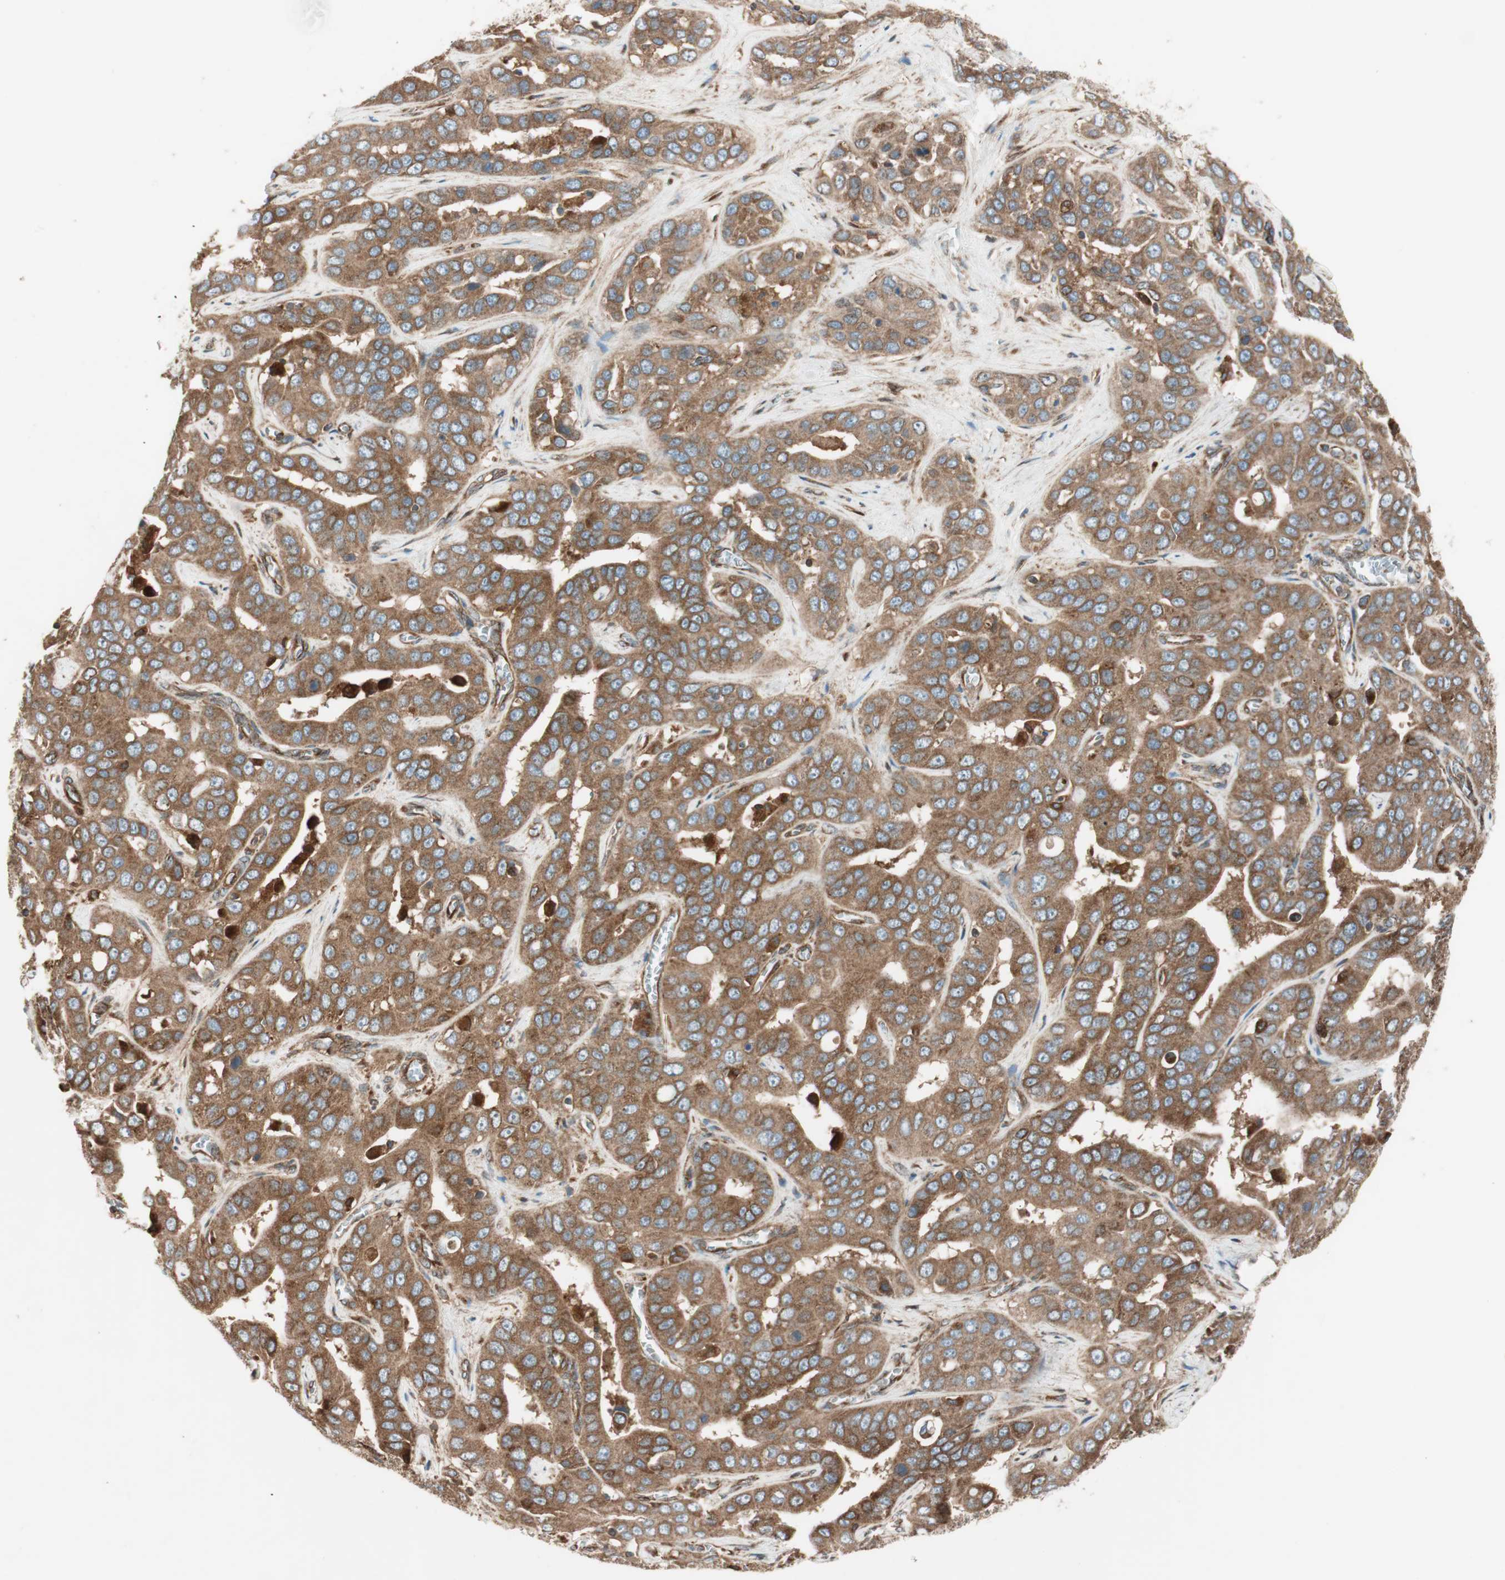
{"staining": {"intensity": "moderate", "quantity": ">75%", "location": "cytoplasmic/membranous"}, "tissue": "liver cancer", "cell_type": "Tumor cells", "image_type": "cancer", "snomed": [{"axis": "morphology", "description": "Cholangiocarcinoma"}, {"axis": "topography", "description": "Liver"}], "caption": "A medium amount of moderate cytoplasmic/membranous positivity is seen in about >75% of tumor cells in liver cancer tissue.", "gene": "RAB5A", "patient": {"sex": "female", "age": 52}}